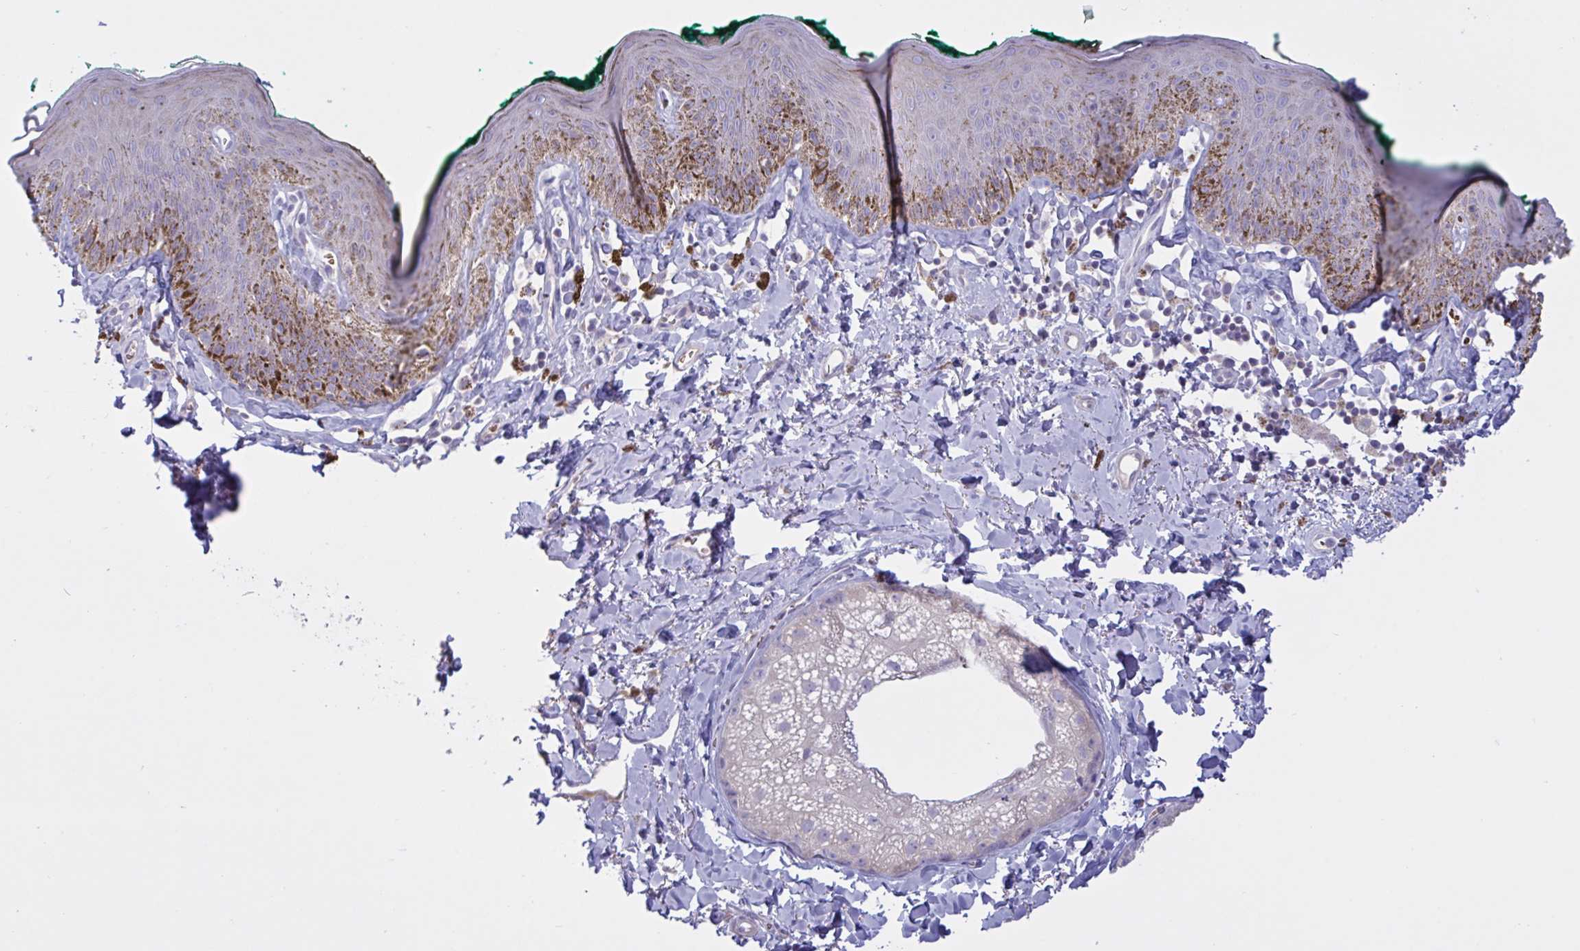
{"staining": {"intensity": "weak", "quantity": "<25%", "location": "cytoplasmic/membranous"}, "tissue": "skin", "cell_type": "Epidermal cells", "image_type": "normal", "snomed": [{"axis": "morphology", "description": "Normal tissue, NOS"}, {"axis": "topography", "description": "Vulva"}, {"axis": "topography", "description": "Peripheral nerve tissue"}], "caption": "The micrograph shows no staining of epidermal cells in unremarkable skin. (Immunohistochemistry (ihc), brightfield microscopy, high magnification).", "gene": "VWC2", "patient": {"sex": "female", "age": 66}}